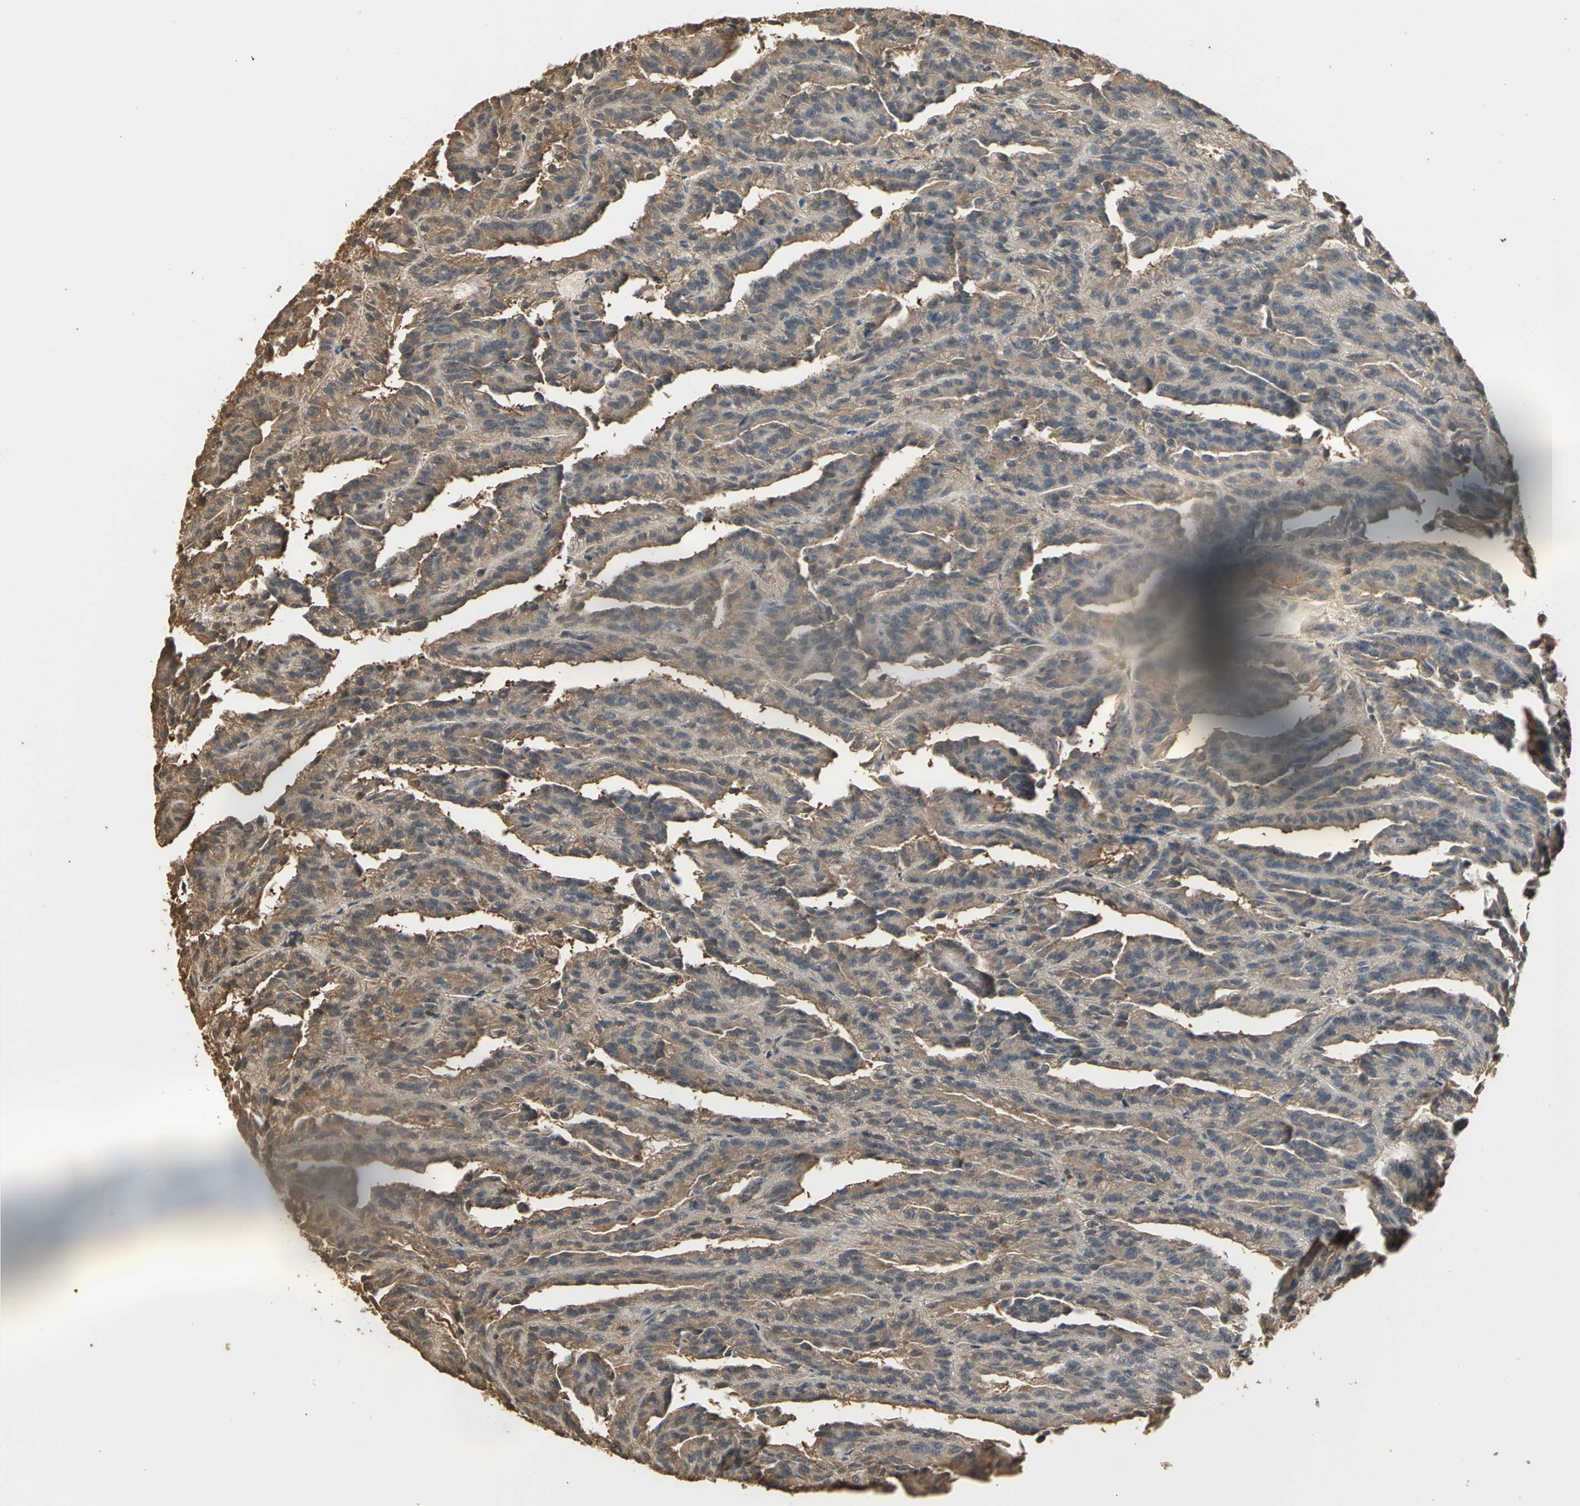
{"staining": {"intensity": "moderate", "quantity": ">75%", "location": "cytoplasmic/membranous"}, "tissue": "renal cancer", "cell_type": "Tumor cells", "image_type": "cancer", "snomed": [{"axis": "morphology", "description": "Adenocarcinoma, NOS"}, {"axis": "topography", "description": "Kidney"}], "caption": "A micrograph of renal cancer (adenocarcinoma) stained for a protein shows moderate cytoplasmic/membranous brown staining in tumor cells. (brown staining indicates protein expression, while blue staining denotes nuclei).", "gene": "PARK7", "patient": {"sex": "male", "age": 46}}